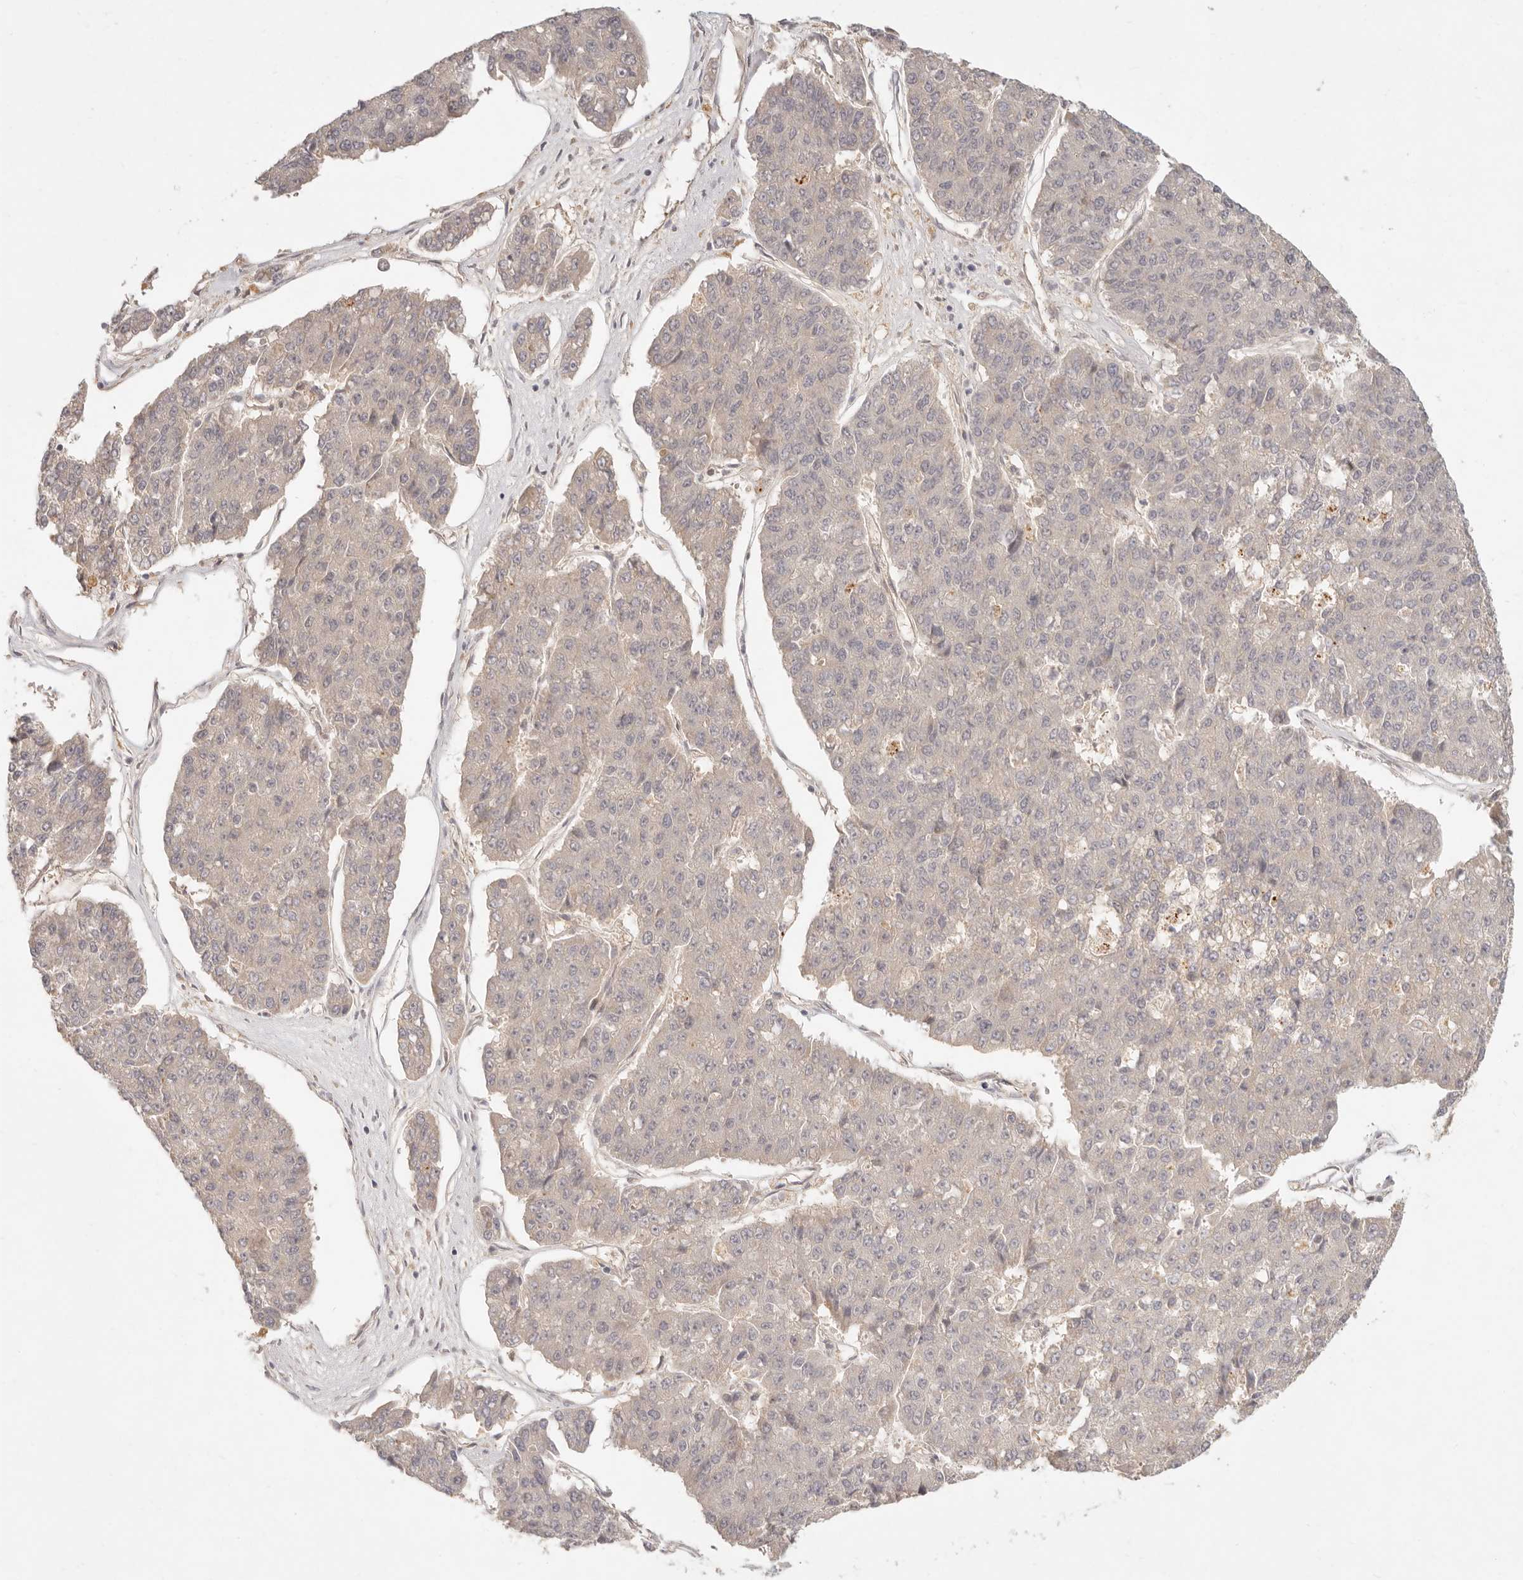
{"staining": {"intensity": "negative", "quantity": "none", "location": "none"}, "tissue": "pancreatic cancer", "cell_type": "Tumor cells", "image_type": "cancer", "snomed": [{"axis": "morphology", "description": "Adenocarcinoma, NOS"}, {"axis": "topography", "description": "Pancreas"}], "caption": "Pancreatic cancer (adenocarcinoma) was stained to show a protein in brown. There is no significant positivity in tumor cells.", "gene": "PPP1R3B", "patient": {"sex": "male", "age": 50}}